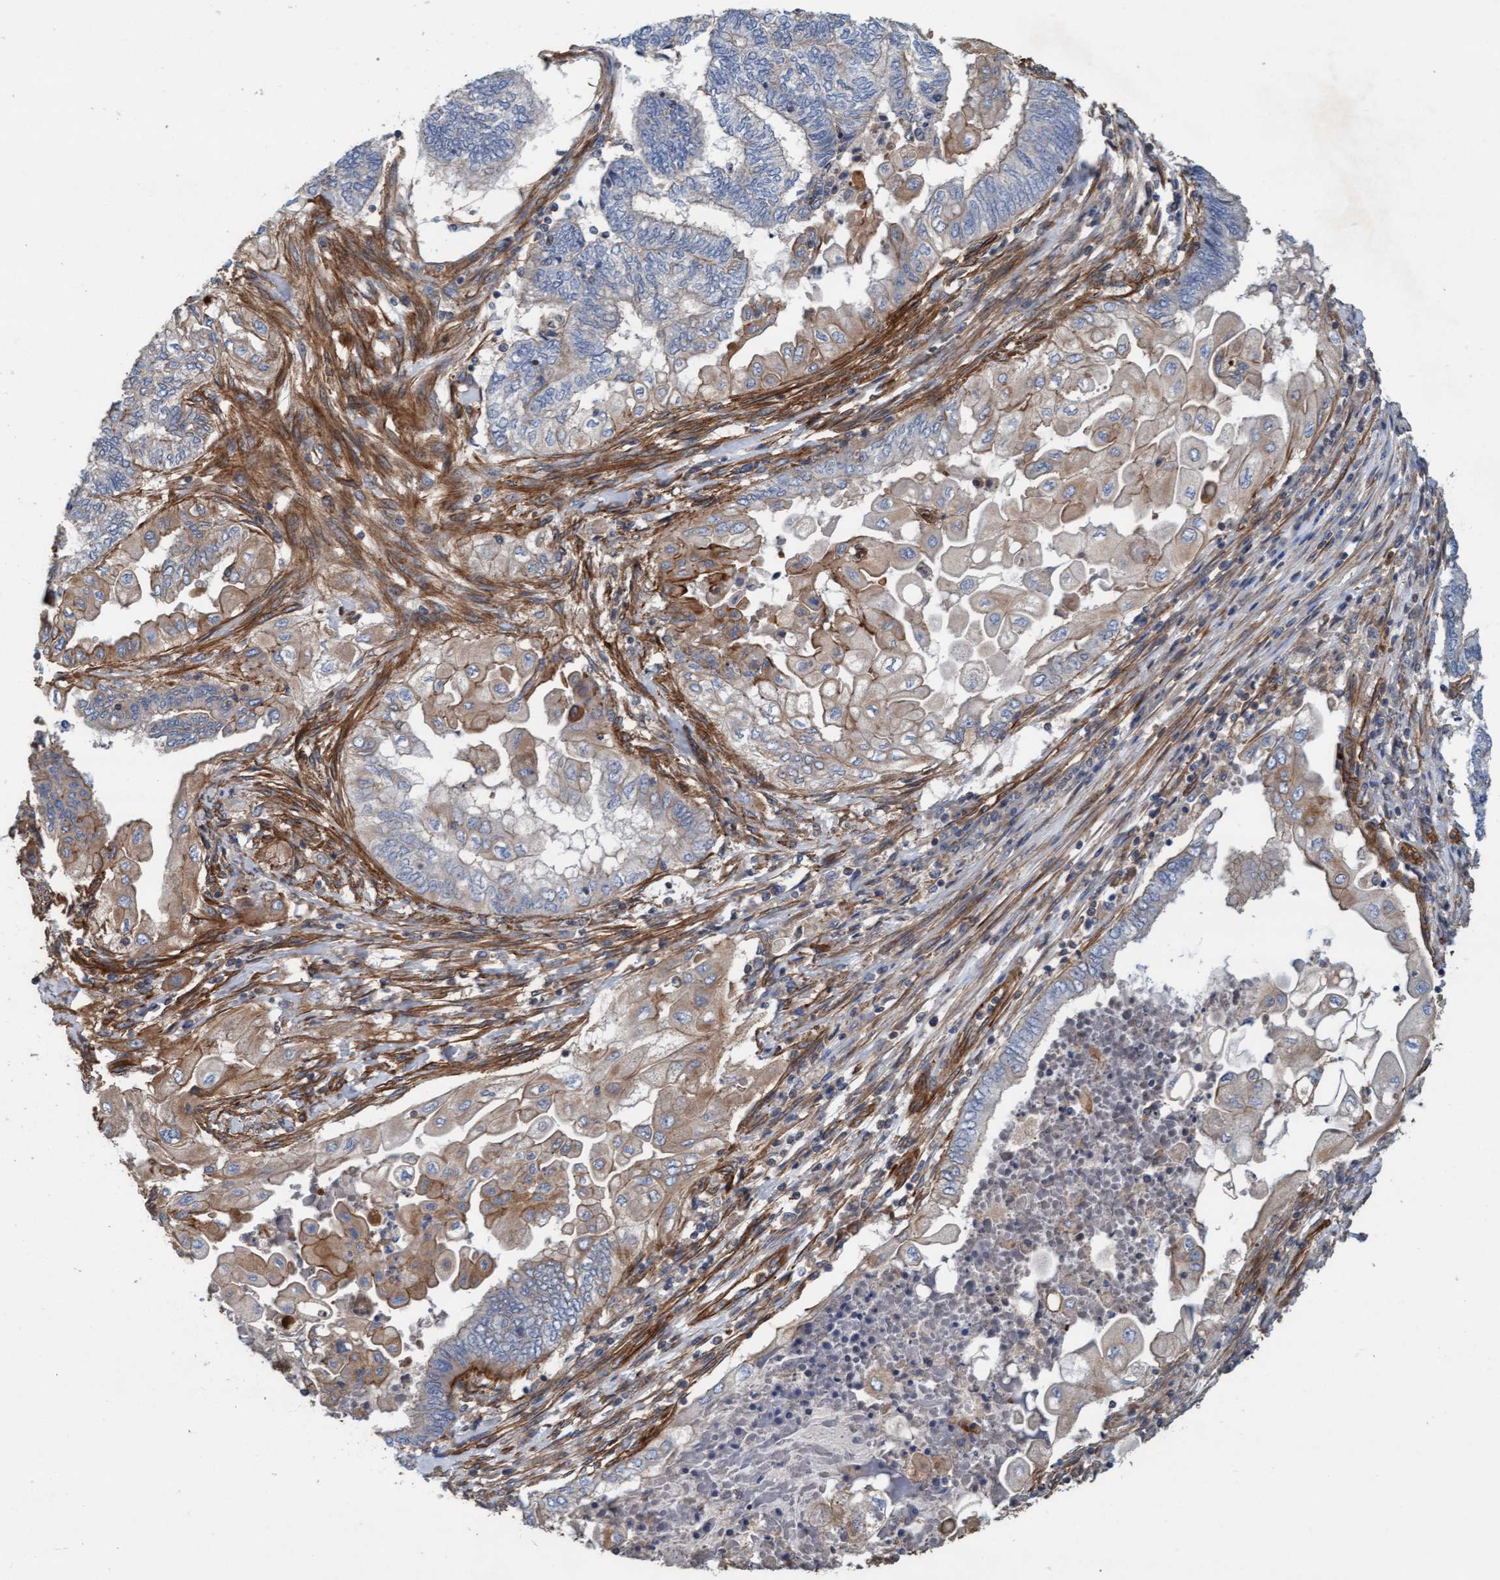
{"staining": {"intensity": "moderate", "quantity": "<25%", "location": "cytoplasmic/membranous"}, "tissue": "endometrial cancer", "cell_type": "Tumor cells", "image_type": "cancer", "snomed": [{"axis": "morphology", "description": "Adenocarcinoma, NOS"}, {"axis": "topography", "description": "Uterus"}, {"axis": "topography", "description": "Endometrium"}], "caption": "There is low levels of moderate cytoplasmic/membranous expression in tumor cells of endometrial cancer (adenocarcinoma), as demonstrated by immunohistochemical staining (brown color).", "gene": "STXBP4", "patient": {"sex": "female", "age": 70}}